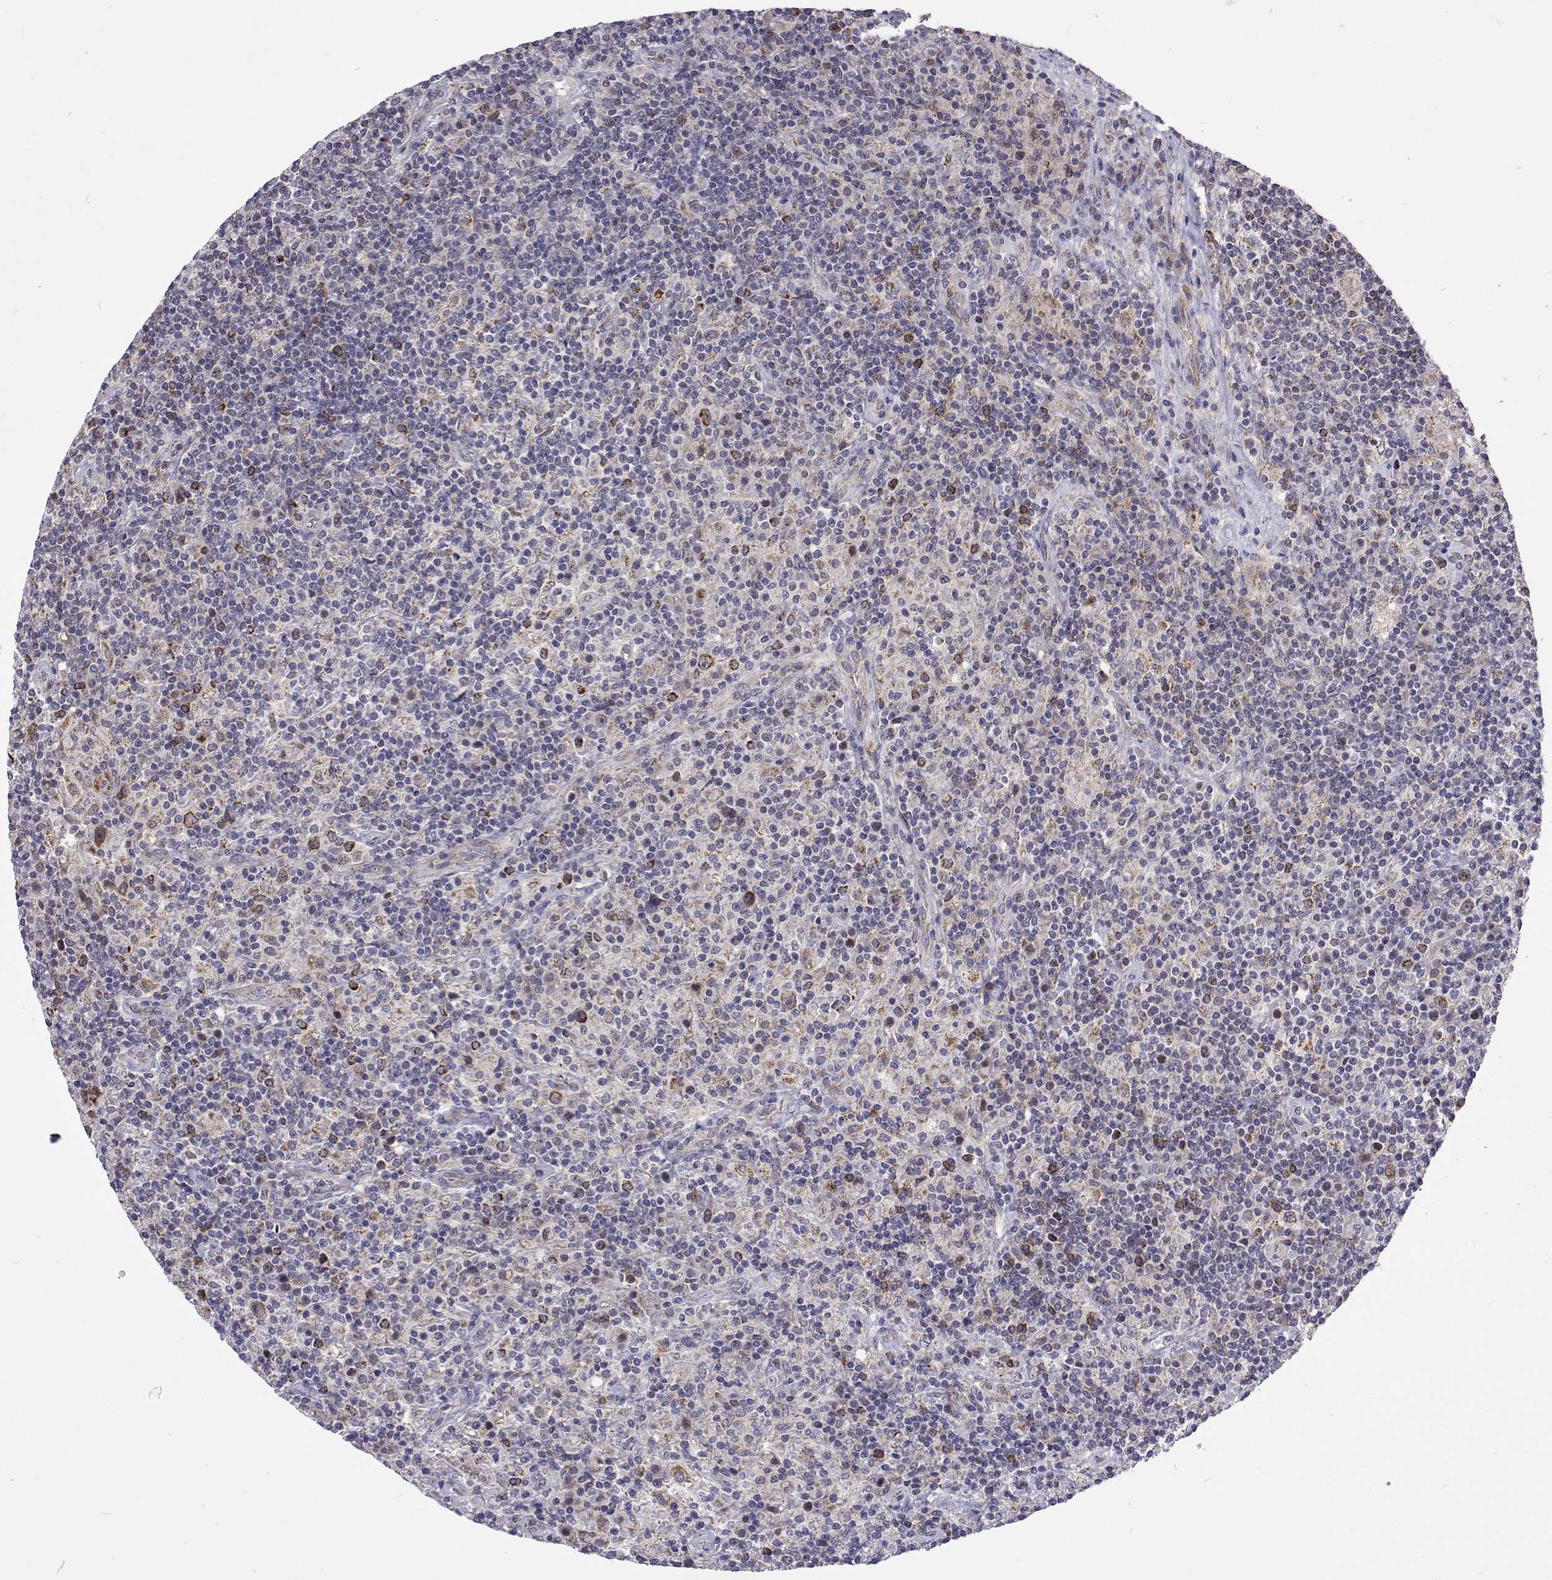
{"staining": {"intensity": "moderate", "quantity": ">75%", "location": "cytoplasmic/membranous"}, "tissue": "lymphoma", "cell_type": "Tumor cells", "image_type": "cancer", "snomed": [{"axis": "morphology", "description": "Hodgkin's disease, NOS"}, {"axis": "topography", "description": "Lymph node"}], "caption": "Immunohistochemistry (IHC) image of neoplastic tissue: human lymphoma stained using IHC reveals medium levels of moderate protein expression localized specifically in the cytoplasmic/membranous of tumor cells, appearing as a cytoplasmic/membranous brown color.", "gene": "DHTKD1", "patient": {"sex": "male", "age": 70}}